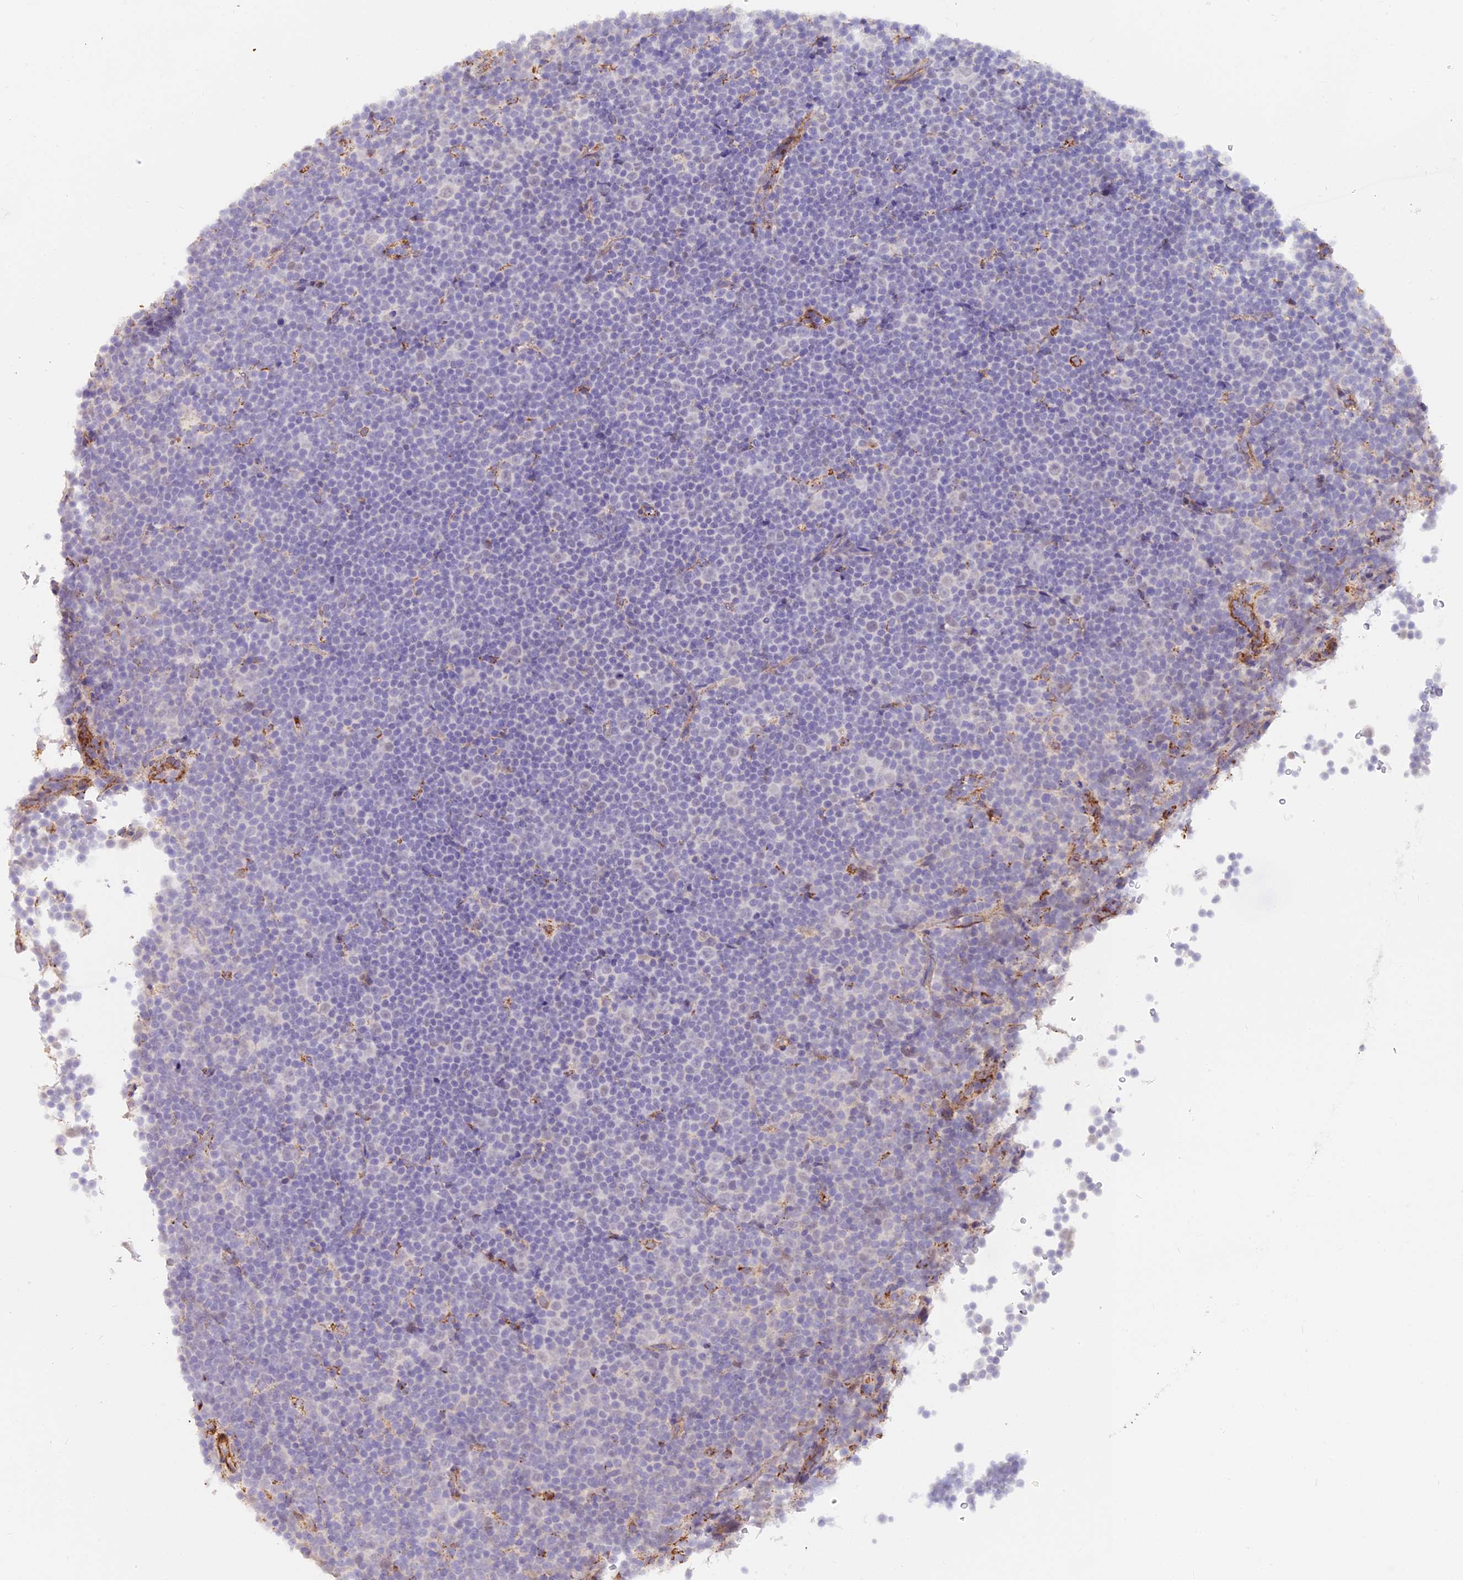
{"staining": {"intensity": "negative", "quantity": "none", "location": "none"}, "tissue": "lymphoma", "cell_type": "Tumor cells", "image_type": "cancer", "snomed": [{"axis": "morphology", "description": "Malignant lymphoma, non-Hodgkin's type, Low grade"}, {"axis": "topography", "description": "Lymph node"}], "caption": "IHC image of neoplastic tissue: human lymphoma stained with DAB demonstrates no significant protein positivity in tumor cells. (DAB (3,3'-diaminobenzidine) immunohistochemistry (IHC), high magnification).", "gene": "TIGD6", "patient": {"sex": "female", "age": 67}}